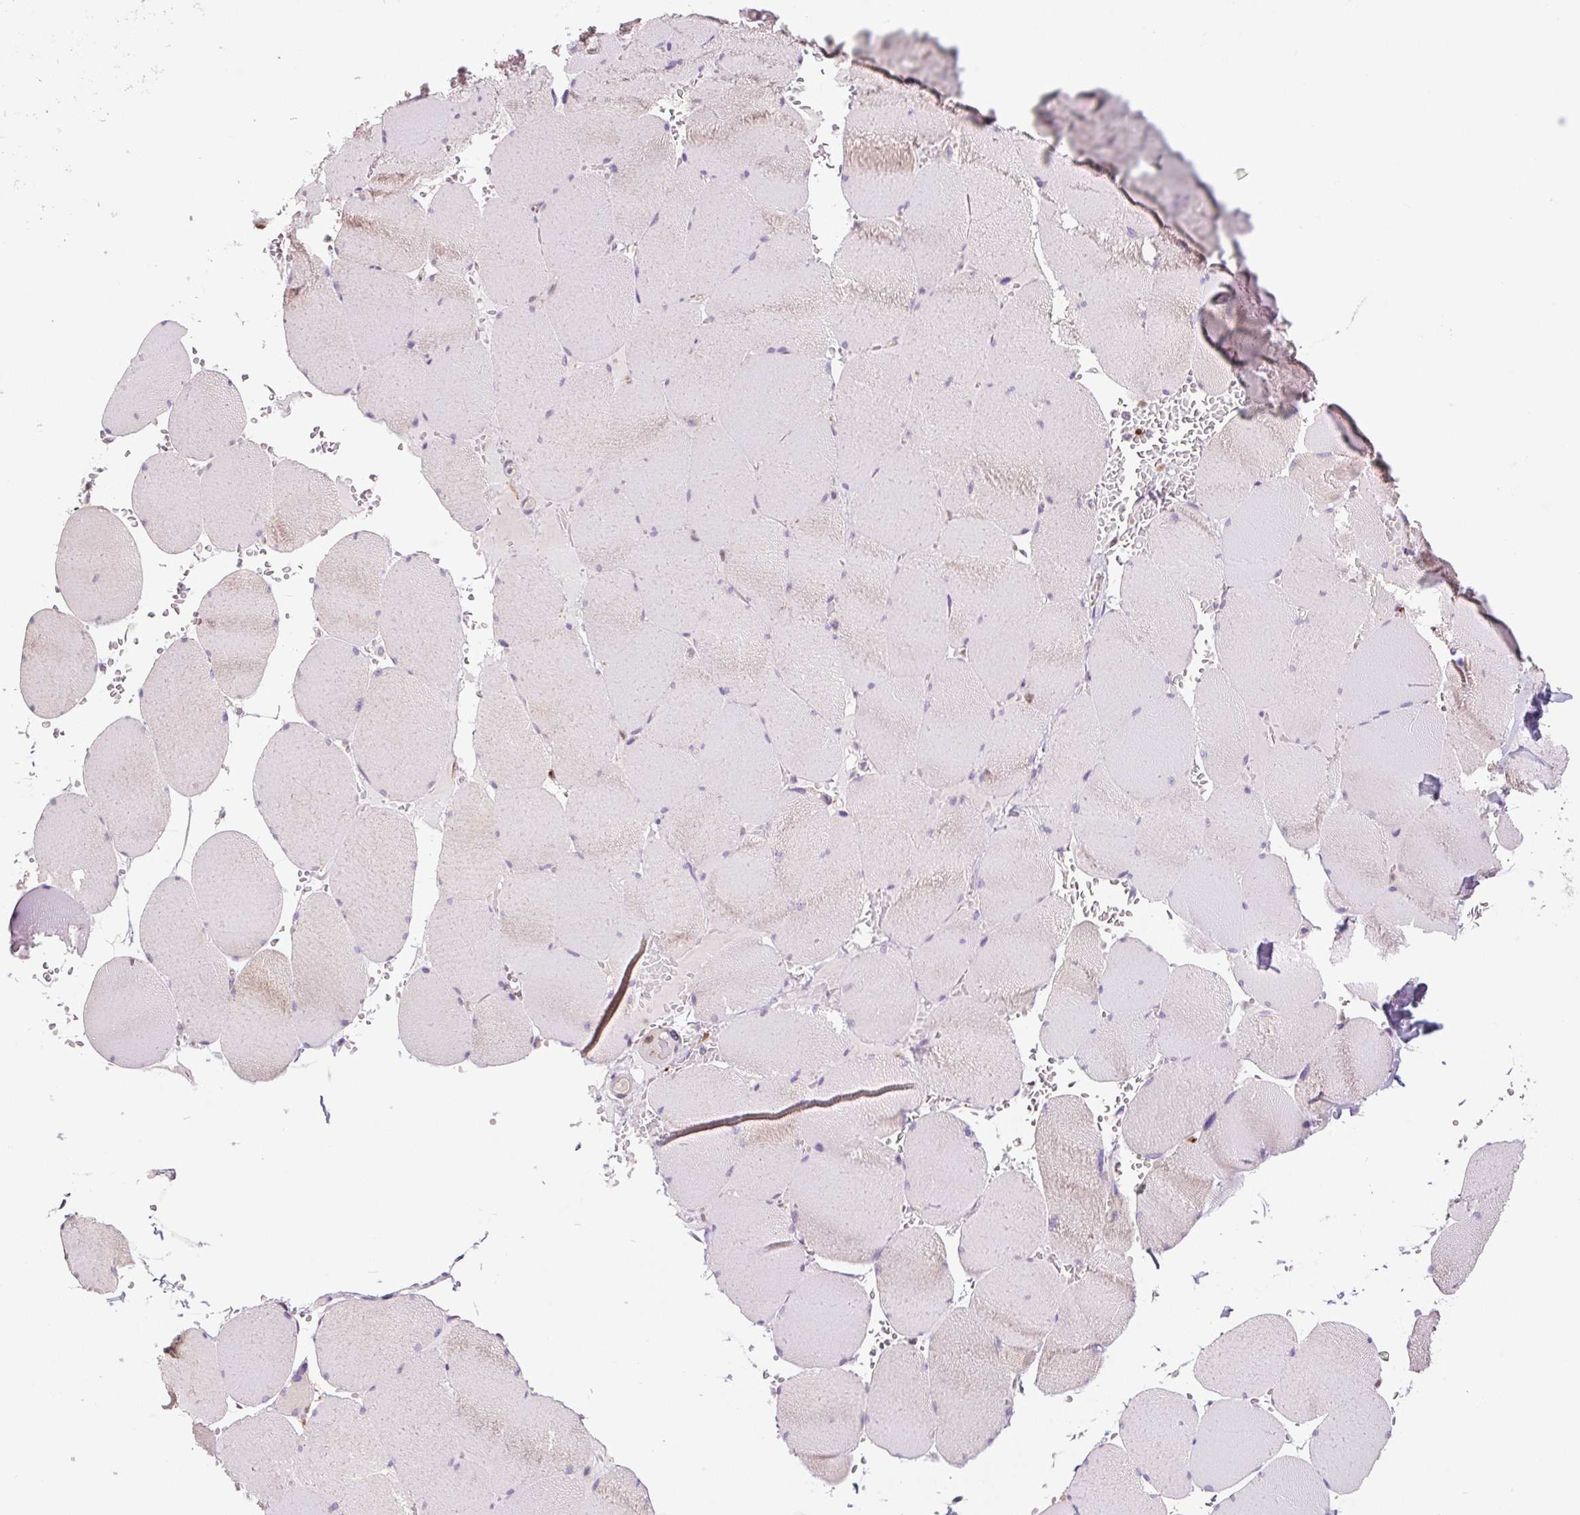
{"staining": {"intensity": "weak", "quantity": "25%-75%", "location": "cytoplasmic/membranous"}, "tissue": "skeletal muscle", "cell_type": "Myocytes", "image_type": "normal", "snomed": [{"axis": "morphology", "description": "Normal tissue, NOS"}, {"axis": "topography", "description": "Skeletal muscle"}, {"axis": "topography", "description": "Head-Neck"}], "caption": "Skeletal muscle stained with a brown dye demonstrates weak cytoplasmic/membranous positive expression in approximately 25%-75% of myocytes.", "gene": "FUT10", "patient": {"sex": "male", "age": 66}}